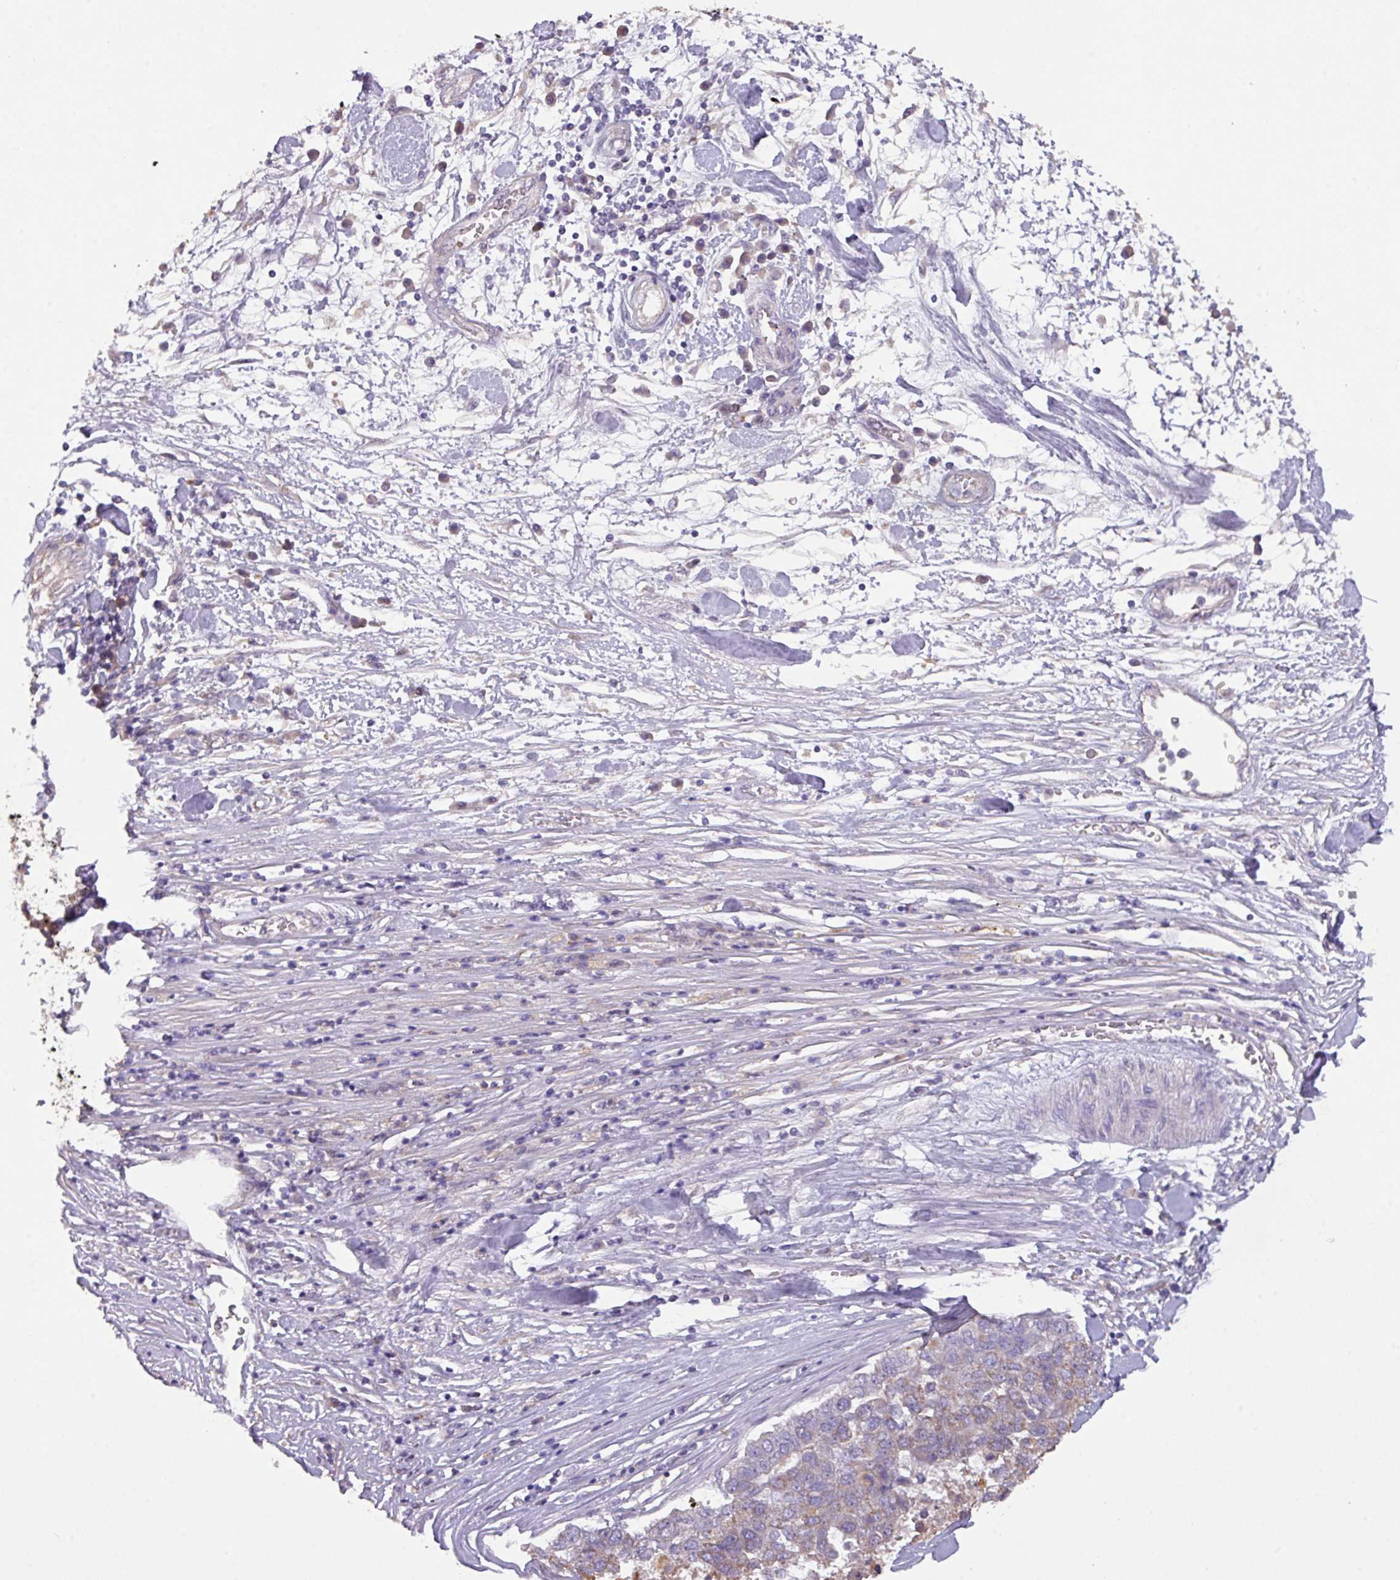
{"staining": {"intensity": "negative", "quantity": "none", "location": "none"}, "tissue": "pancreatic cancer", "cell_type": "Tumor cells", "image_type": "cancer", "snomed": [{"axis": "morphology", "description": "Adenocarcinoma, NOS"}, {"axis": "topography", "description": "Pancreas"}], "caption": "IHC micrograph of pancreatic adenocarcinoma stained for a protein (brown), which displays no positivity in tumor cells.", "gene": "PRADC1", "patient": {"sex": "female", "age": 61}}